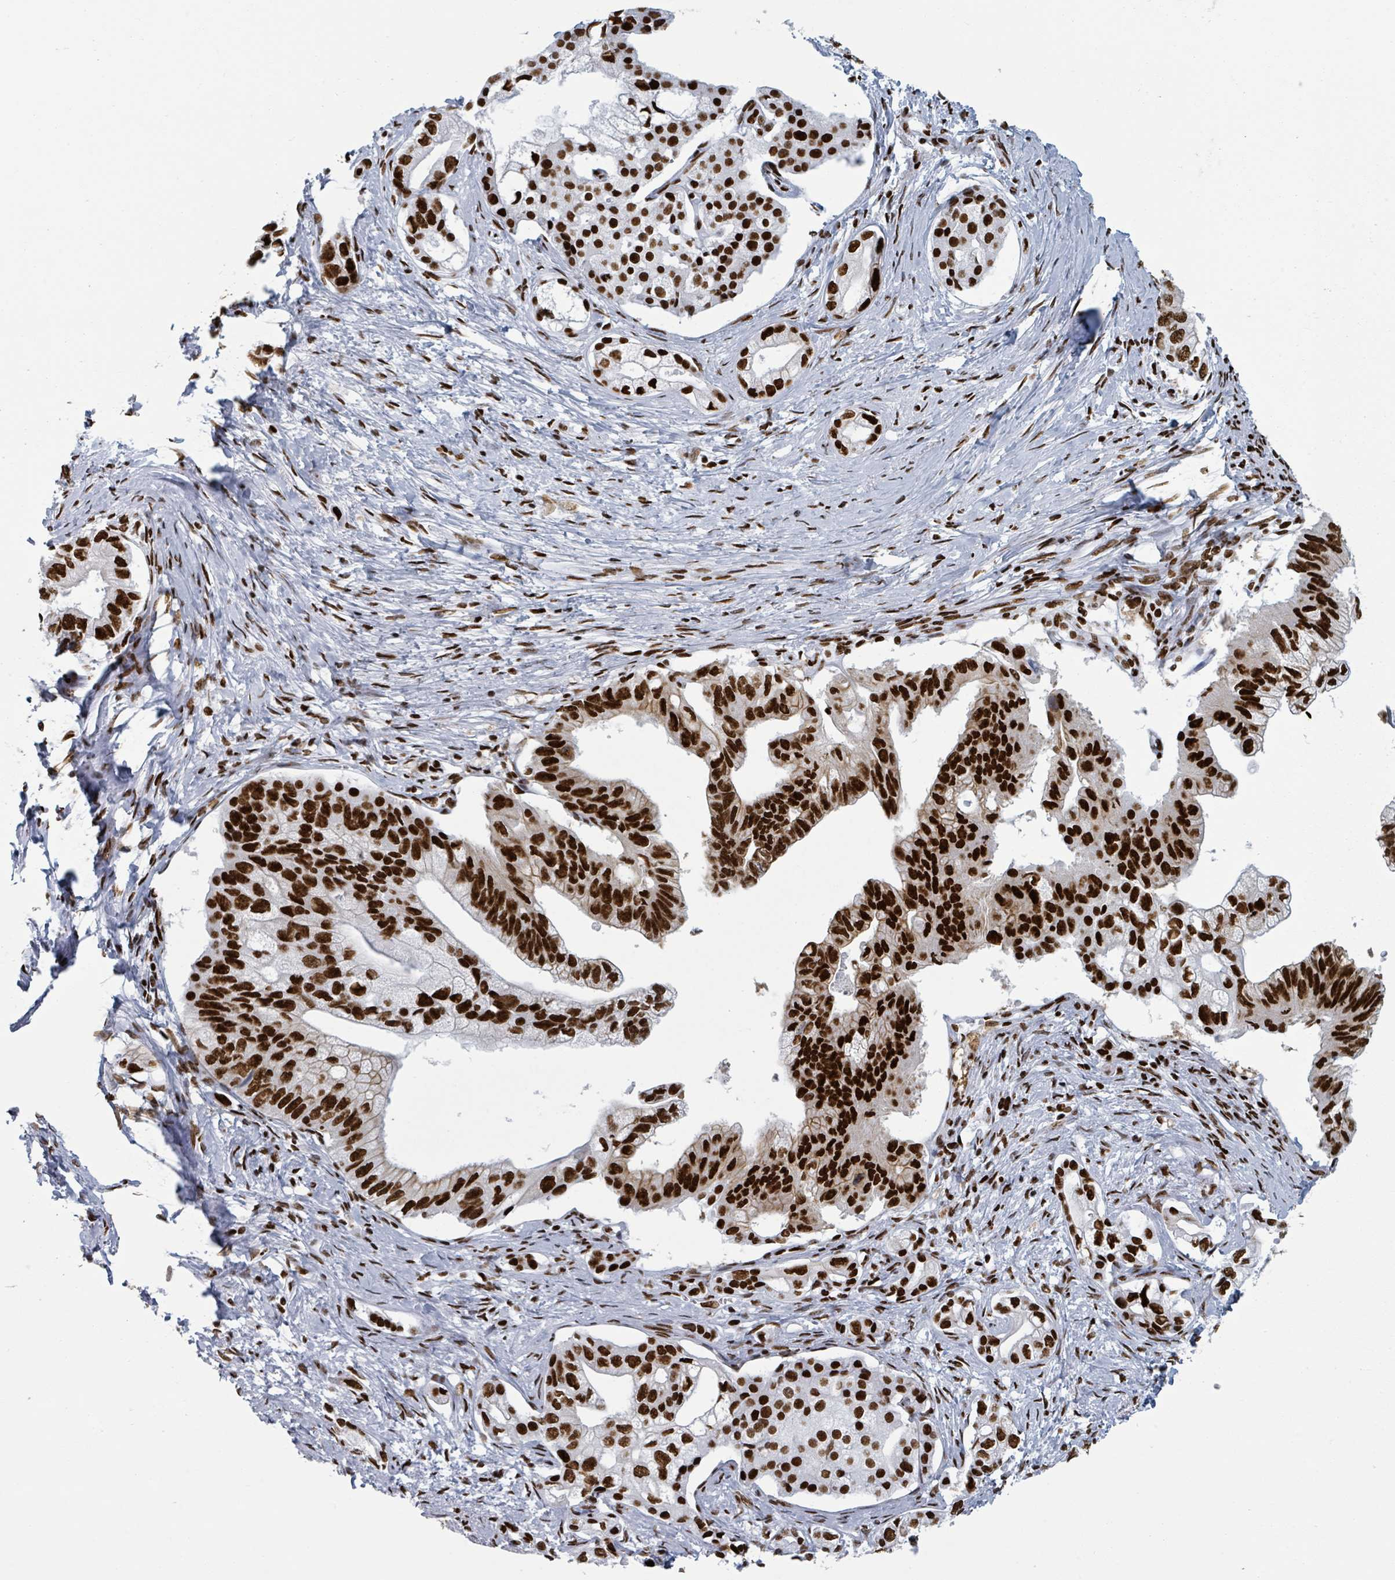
{"staining": {"intensity": "strong", "quantity": ">75%", "location": "nuclear"}, "tissue": "pancreatic cancer", "cell_type": "Tumor cells", "image_type": "cancer", "snomed": [{"axis": "morphology", "description": "Adenocarcinoma, NOS"}, {"axis": "topography", "description": "Pancreas"}], "caption": "Pancreatic cancer (adenocarcinoma) was stained to show a protein in brown. There is high levels of strong nuclear positivity in about >75% of tumor cells.", "gene": "DHX16", "patient": {"sex": "male", "age": 70}}